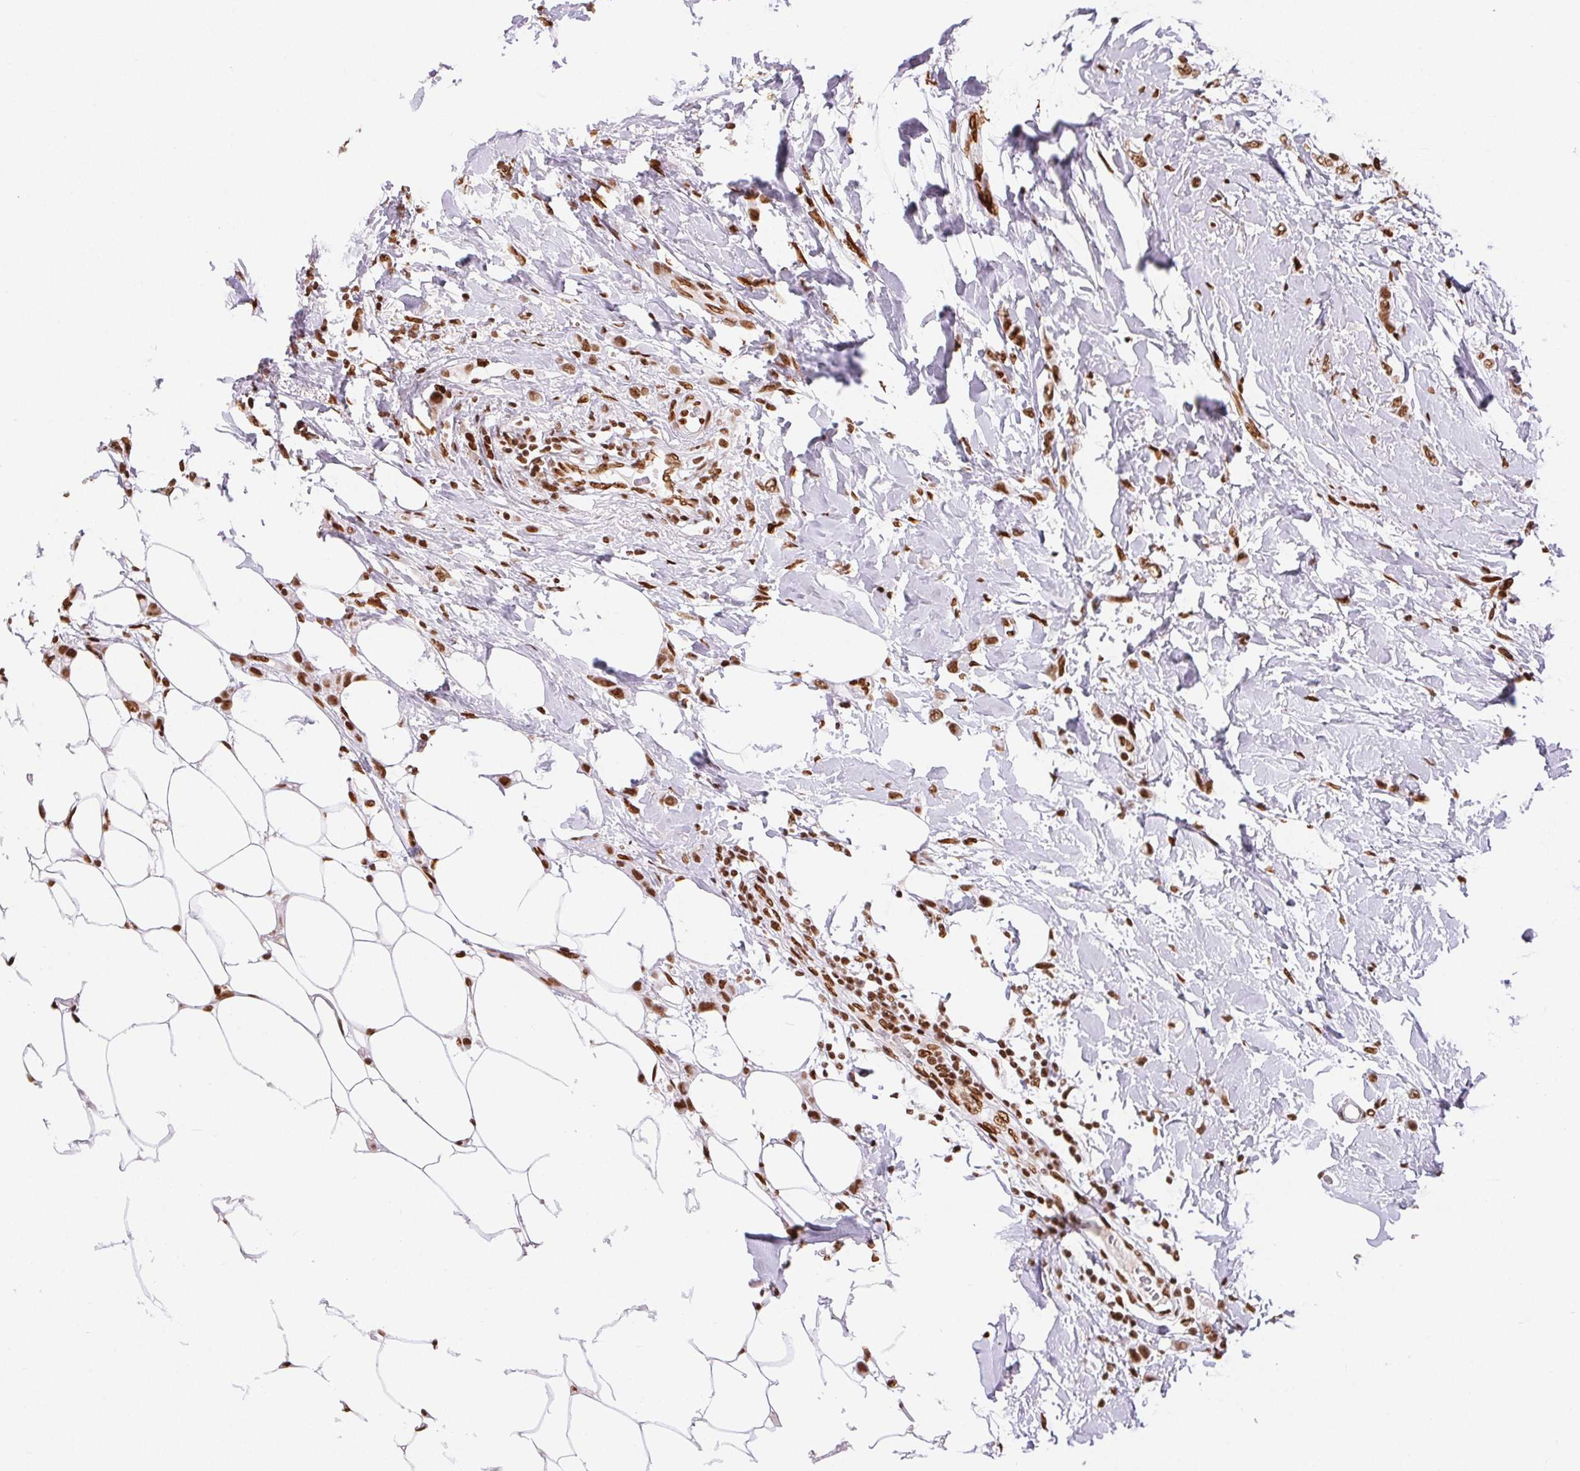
{"staining": {"intensity": "strong", "quantity": ">75%", "location": "nuclear"}, "tissue": "breast cancer", "cell_type": "Tumor cells", "image_type": "cancer", "snomed": [{"axis": "morphology", "description": "Lobular carcinoma"}, {"axis": "topography", "description": "Breast"}], "caption": "Tumor cells exhibit strong nuclear staining in approximately >75% of cells in breast cancer.", "gene": "ZNF80", "patient": {"sex": "female", "age": 66}}